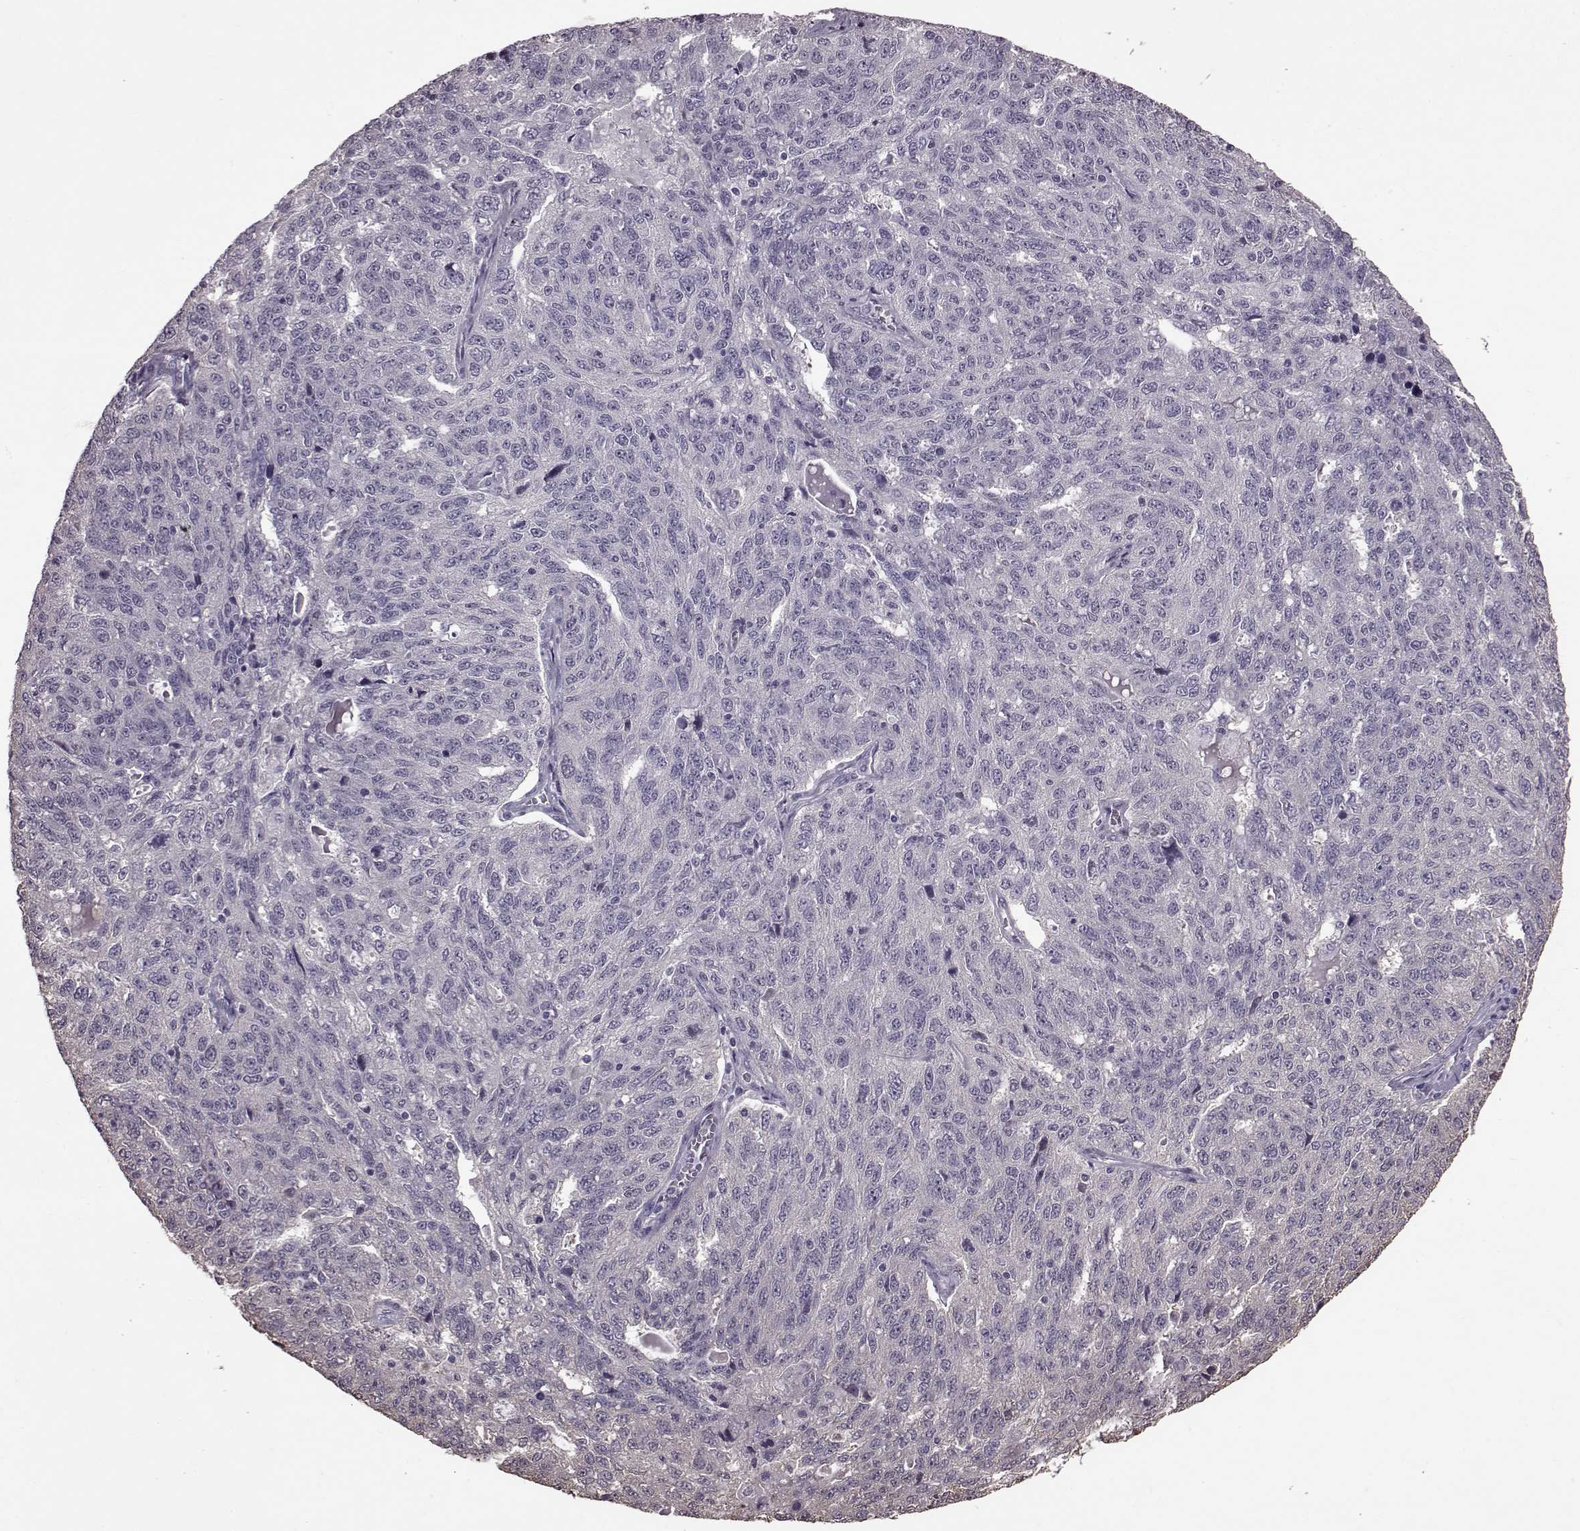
{"staining": {"intensity": "negative", "quantity": "none", "location": "none"}, "tissue": "ovarian cancer", "cell_type": "Tumor cells", "image_type": "cancer", "snomed": [{"axis": "morphology", "description": "Cystadenocarcinoma, serous, NOS"}, {"axis": "topography", "description": "Ovary"}], "caption": "A high-resolution image shows IHC staining of ovarian cancer (serous cystadenocarcinoma), which demonstrates no significant staining in tumor cells.", "gene": "NME1-NME2", "patient": {"sex": "female", "age": 71}}